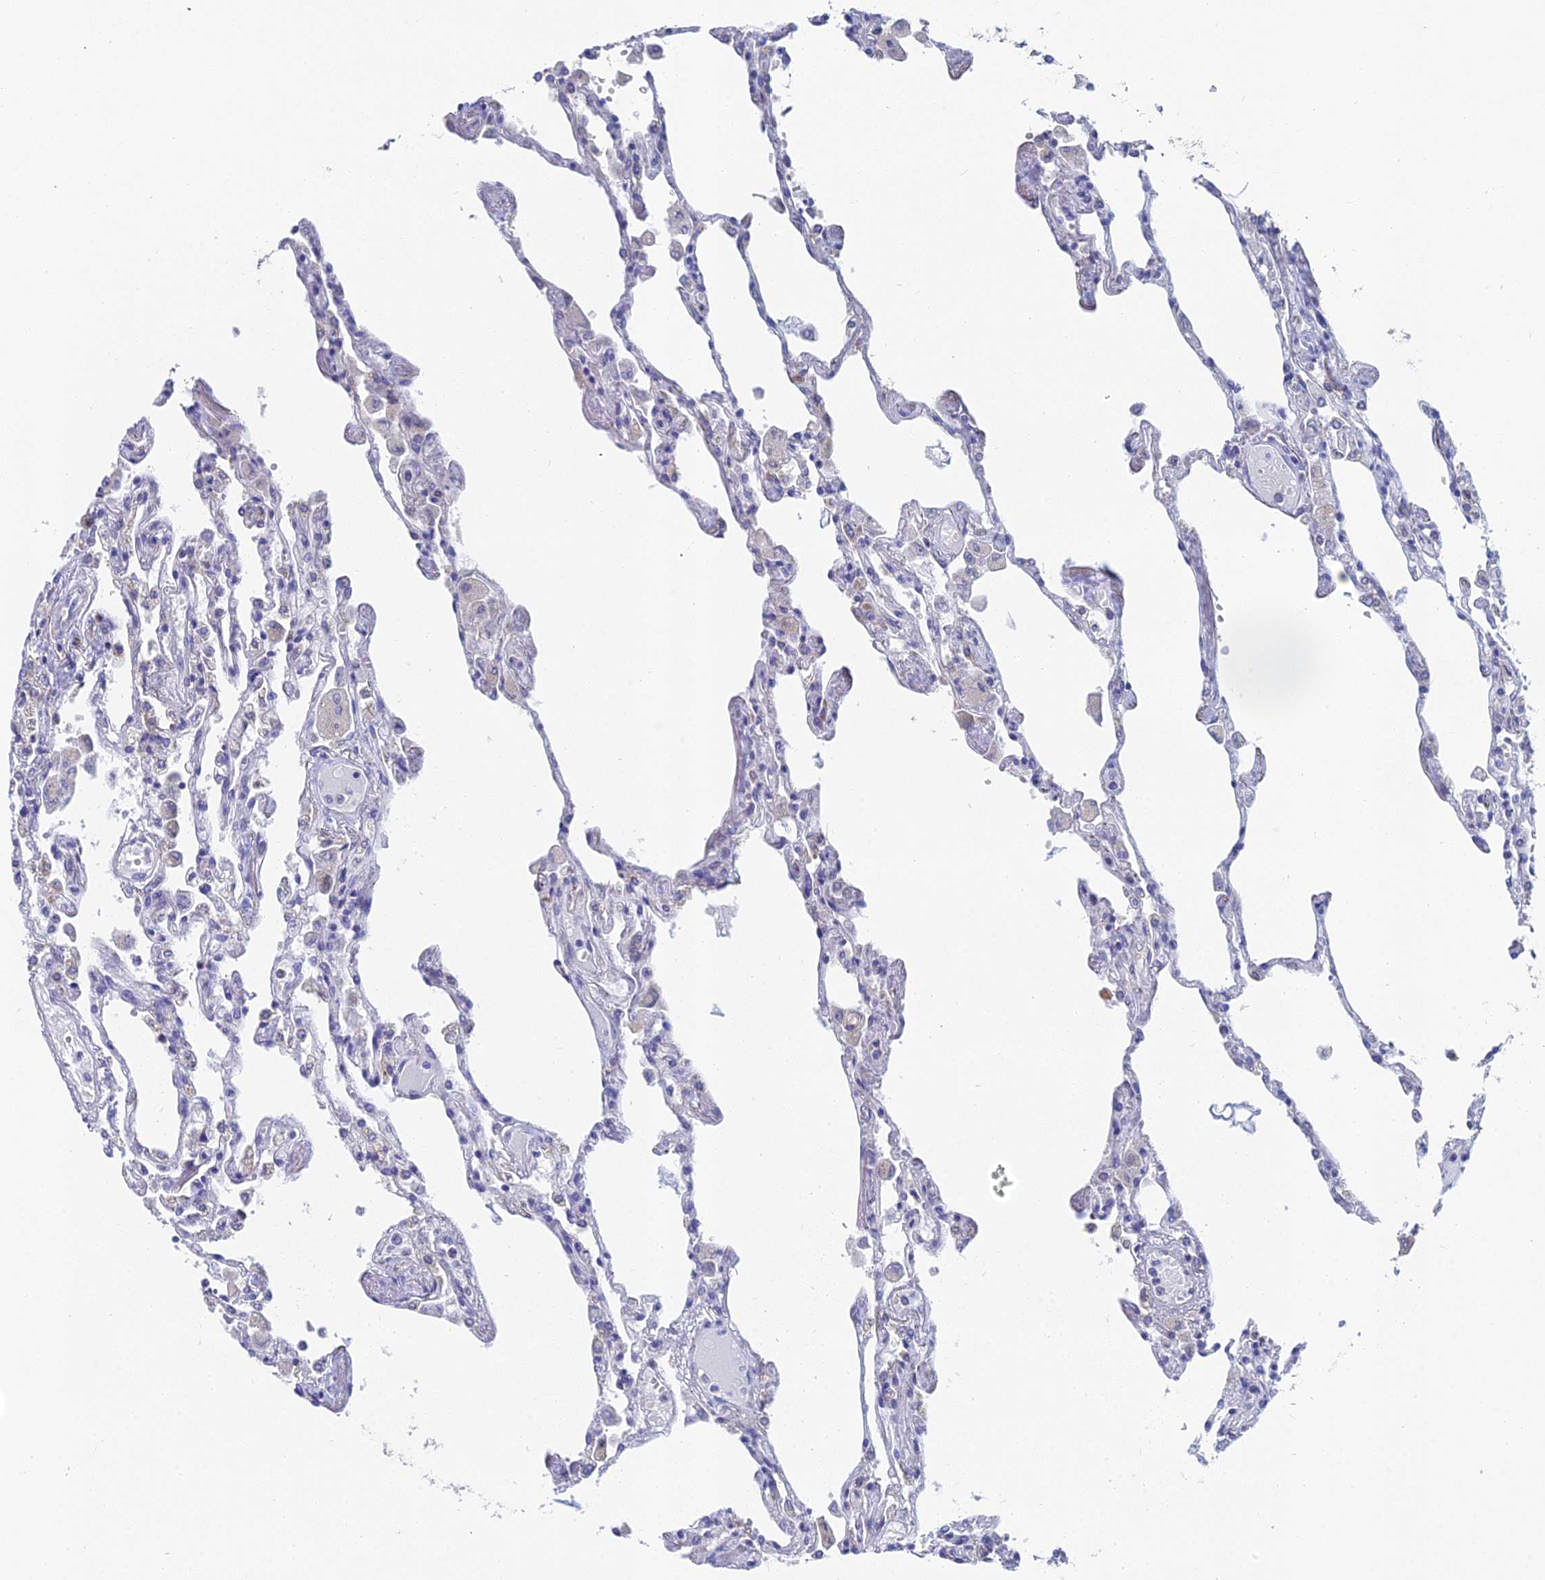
{"staining": {"intensity": "weak", "quantity": "<25%", "location": "cytoplasmic/membranous"}, "tissue": "lung", "cell_type": "Alveolar cells", "image_type": "normal", "snomed": [{"axis": "morphology", "description": "Normal tissue, NOS"}, {"axis": "topography", "description": "Bronchus"}, {"axis": "topography", "description": "Lung"}], "caption": "The micrograph displays no staining of alveolar cells in normal lung.", "gene": "CRACR2B", "patient": {"sex": "female", "age": 49}}